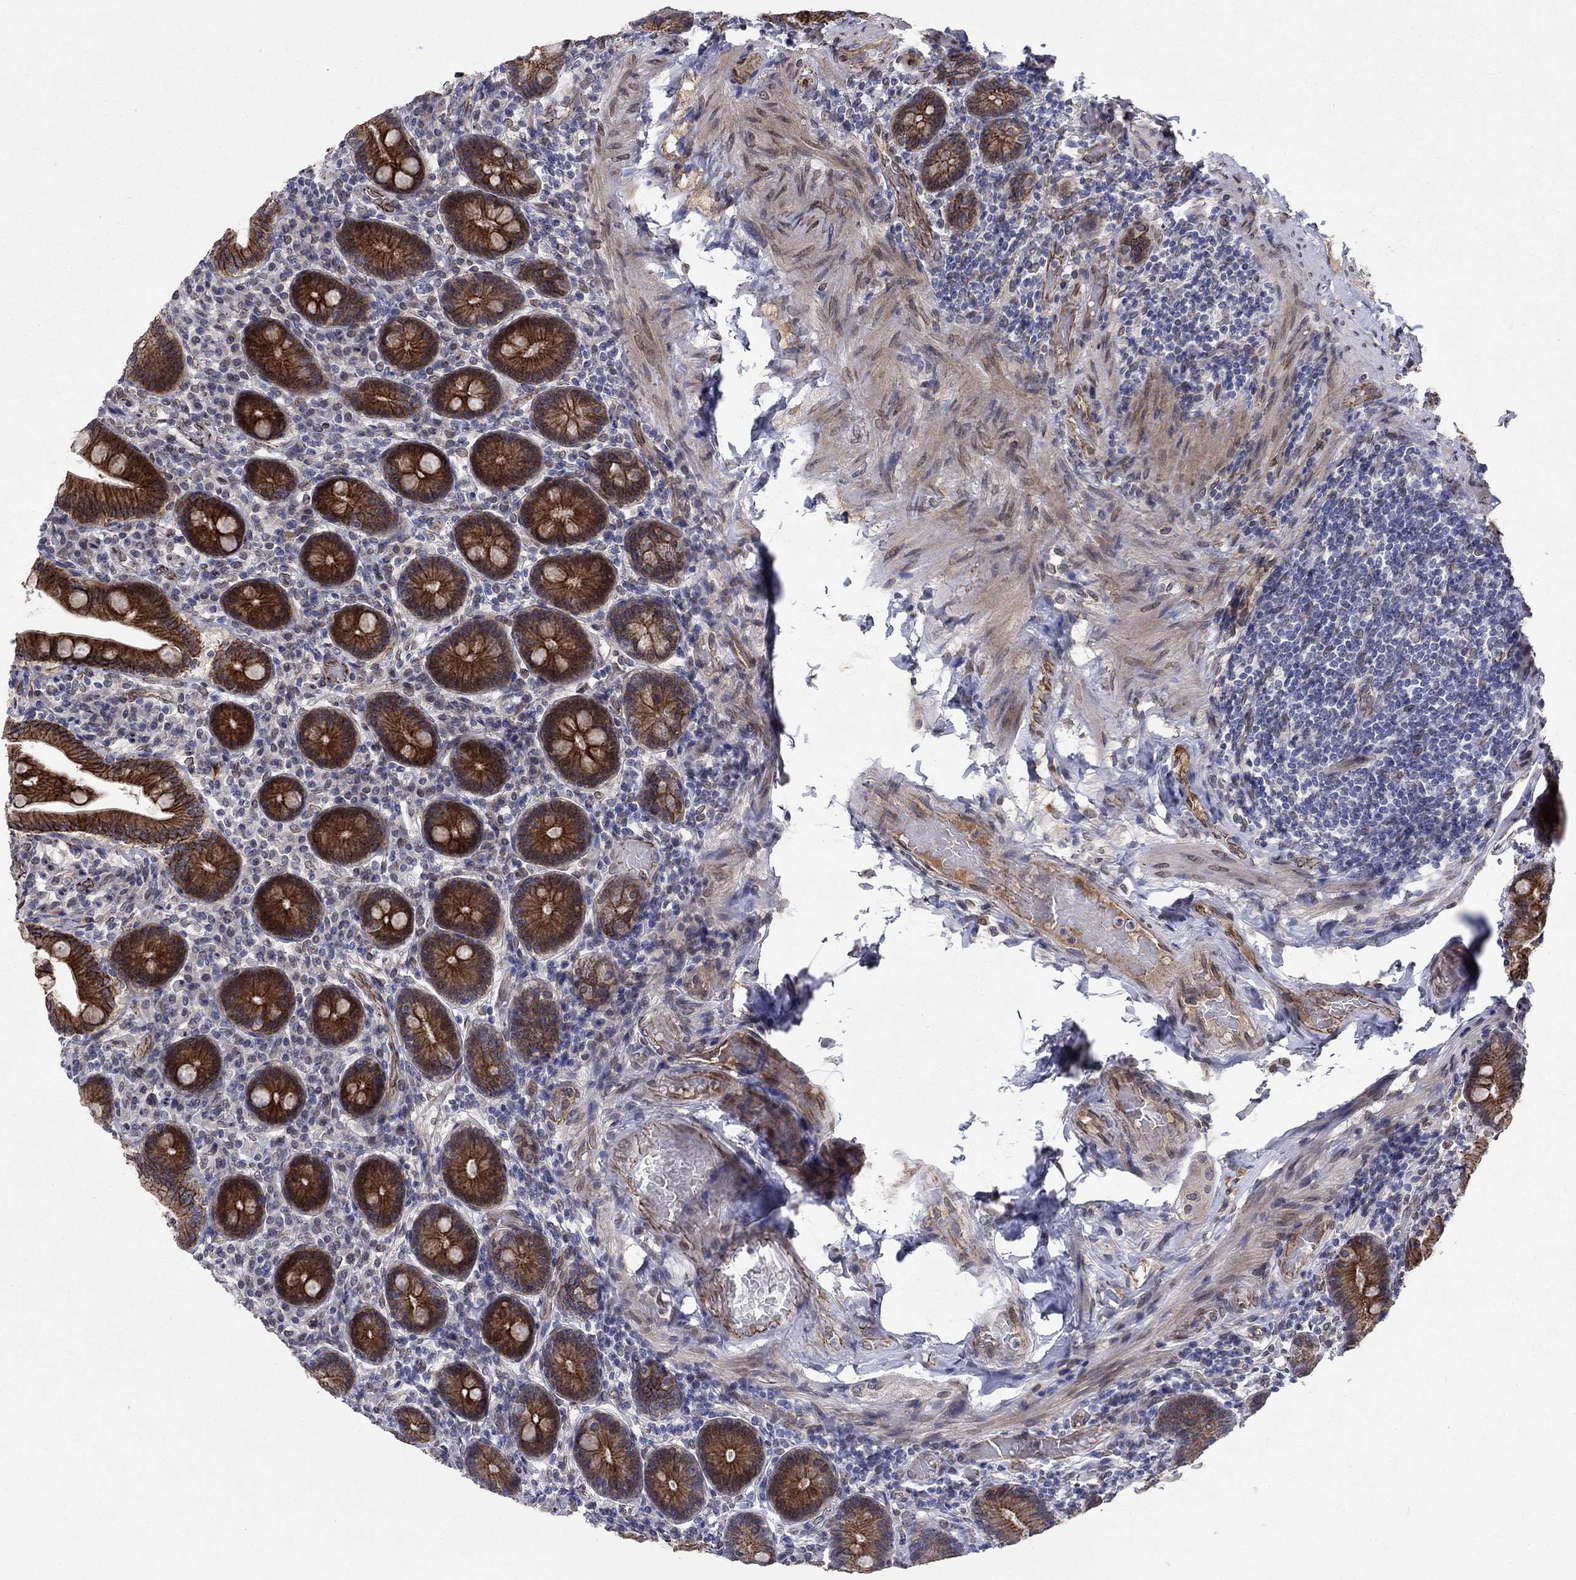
{"staining": {"intensity": "strong", "quantity": ">75%", "location": "cytoplasmic/membranous"}, "tissue": "small intestine", "cell_type": "Glandular cells", "image_type": "normal", "snomed": [{"axis": "morphology", "description": "Normal tissue, NOS"}, {"axis": "topography", "description": "Small intestine"}], "caption": "The micrograph shows staining of benign small intestine, revealing strong cytoplasmic/membranous protein expression (brown color) within glandular cells. The protein is stained brown, and the nuclei are stained in blue (DAB (3,3'-diaminobenzidine) IHC with brightfield microscopy, high magnification).", "gene": "EMC9", "patient": {"sex": "male", "age": 66}}